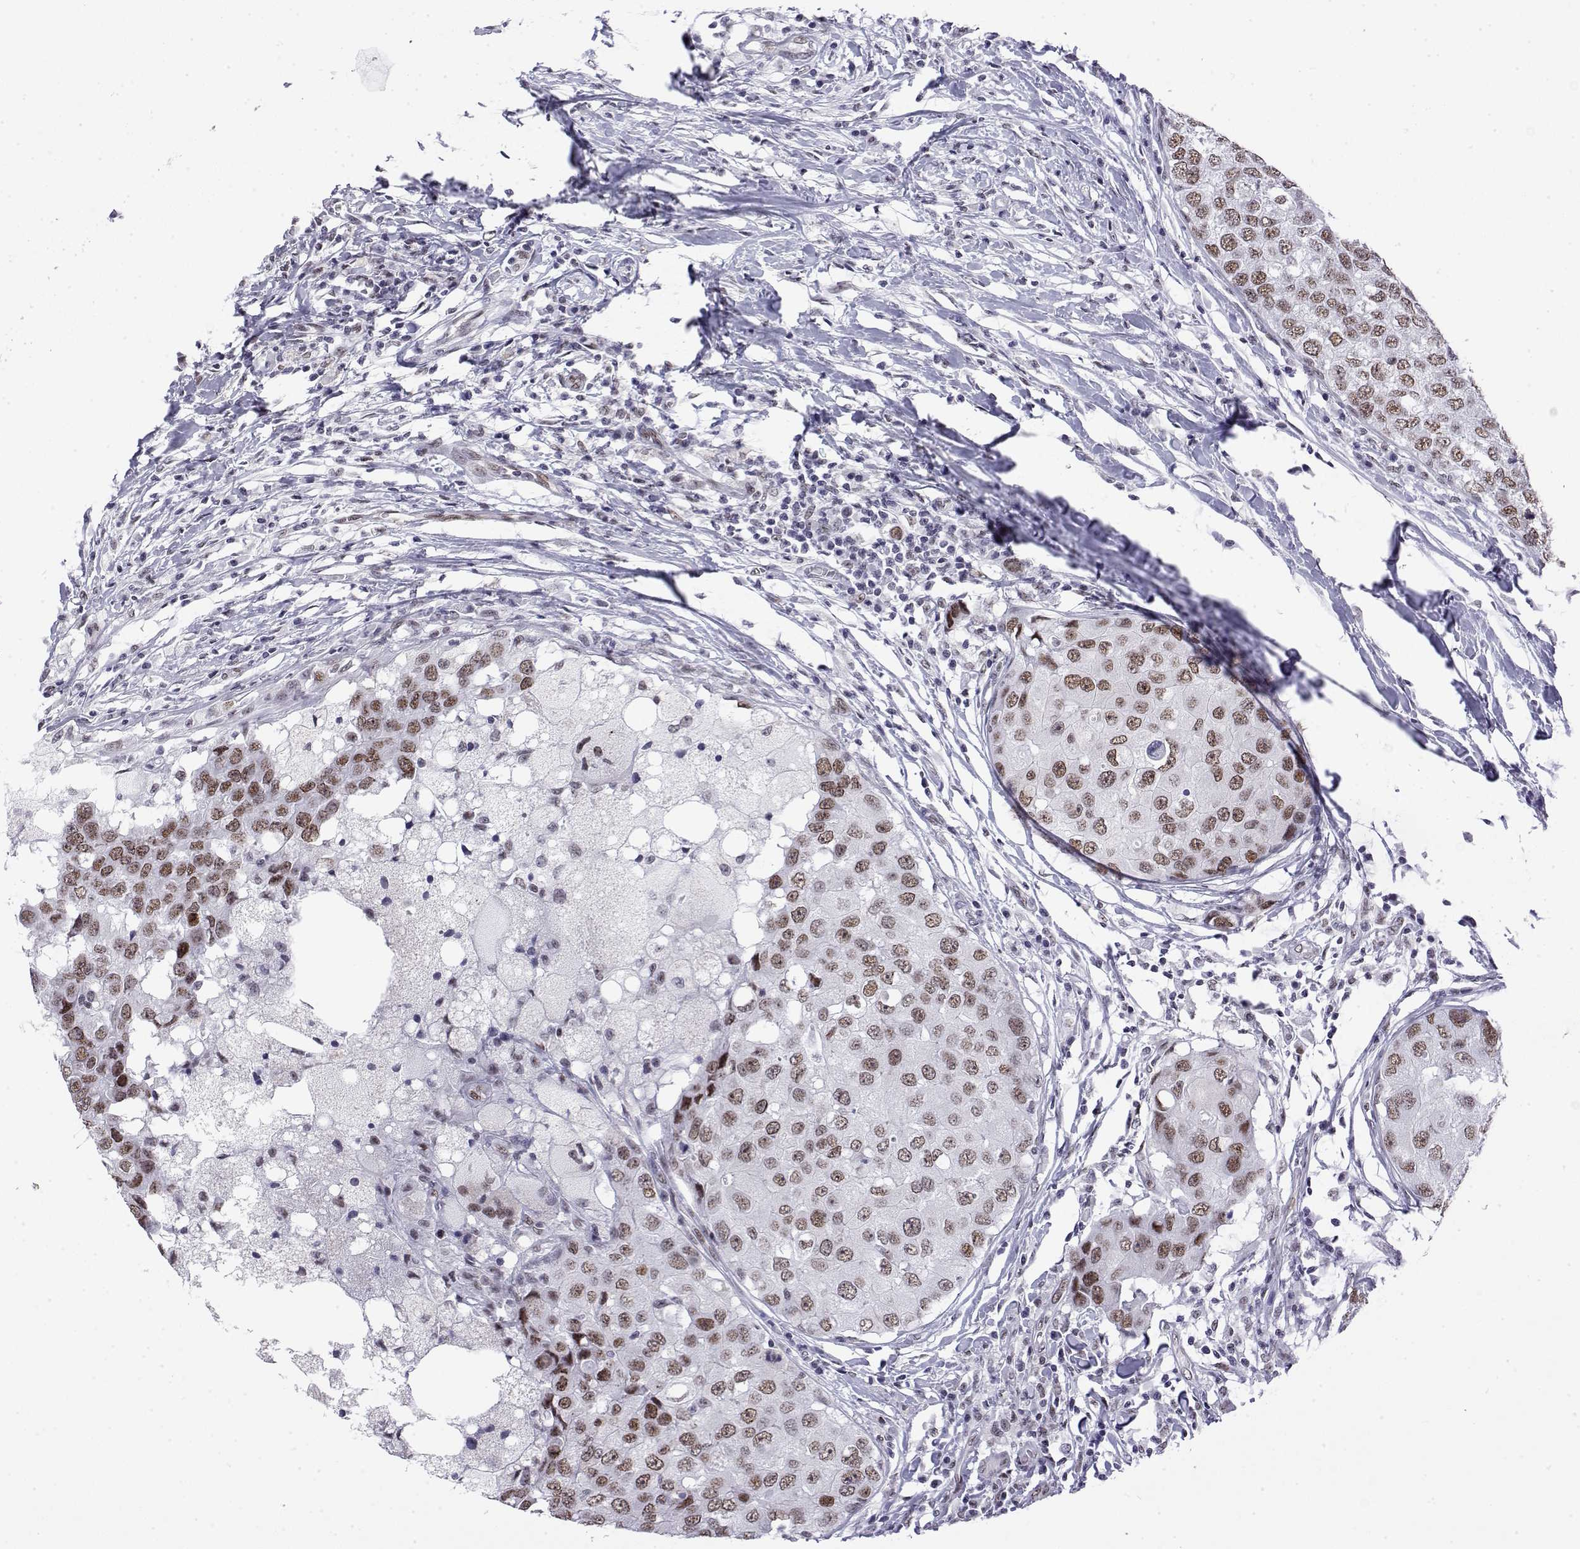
{"staining": {"intensity": "moderate", "quantity": "25%-75%", "location": "nuclear"}, "tissue": "breast cancer", "cell_type": "Tumor cells", "image_type": "cancer", "snomed": [{"axis": "morphology", "description": "Duct carcinoma"}, {"axis": "topography", "description": "Breast"}], "caption": "Brown immunohistochemical staining in breast cancer exhibits moderate nuclear staining in approximately 25%-75% of tumor cells. Using DAB (3,3'-diaminobenzidine) (brown) and hematoxylin (blue) stains, captured at high magnification using brightfield microscopy.", "gene": "POLDIP3", "patient": {"sex": "female", "age": 27}}